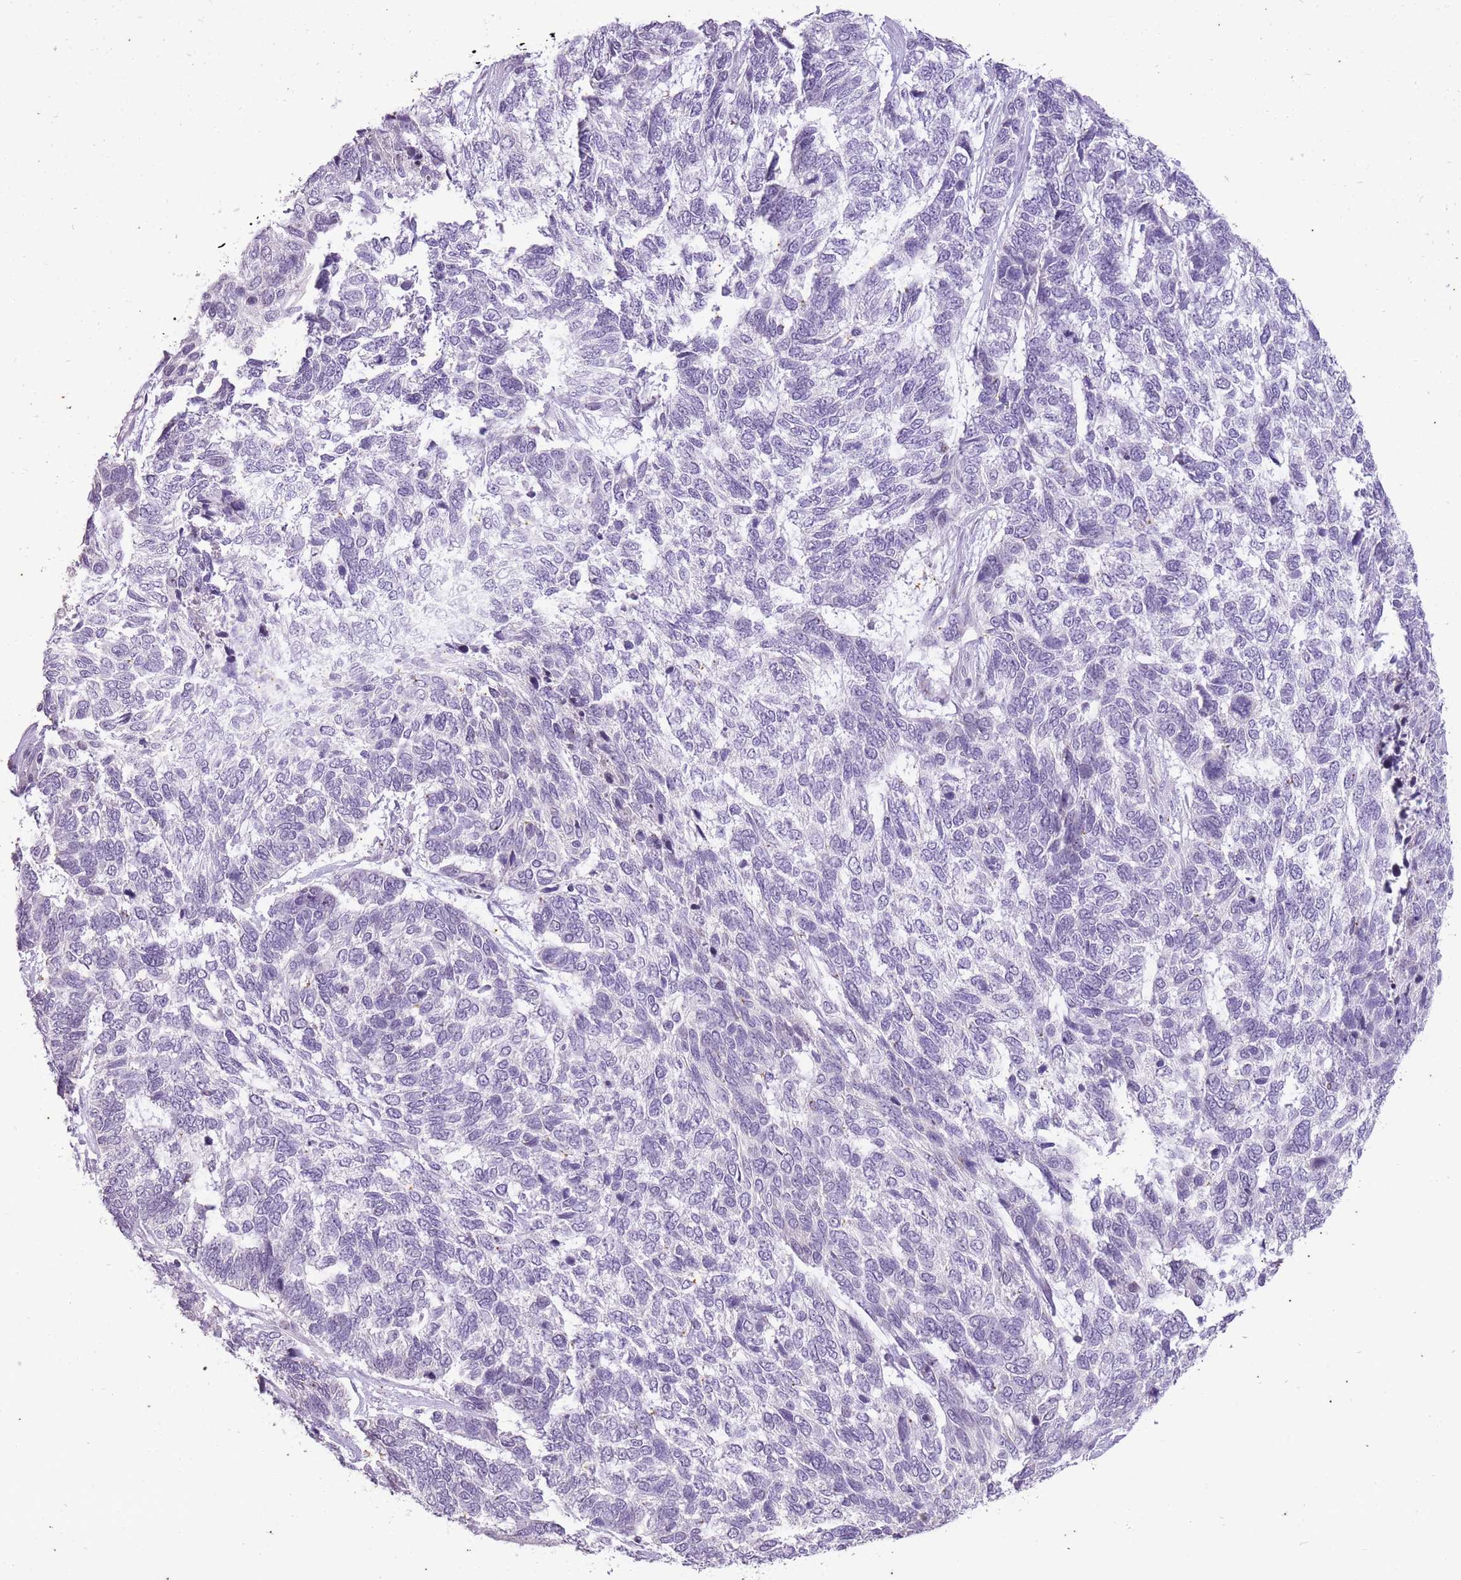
{"staining": {"intensity": "negative", "quantity": "none", "location": "none"}, "tissue": "skin cancer", "cell_type": "Tumor cells", "image_type": "cancer", "snomed": [{"axis": "morphology", "description": "Basal cell carcinoma"}, {"axis": "topography", "description": "Skin"}], "caption": "Human basal cell carcinoma (skin) stained for a protein using IHC demonstrates no expression in tumor cells.", "gene": "CNTNAP3", "patient": {"sex": "female", "age": 65}}